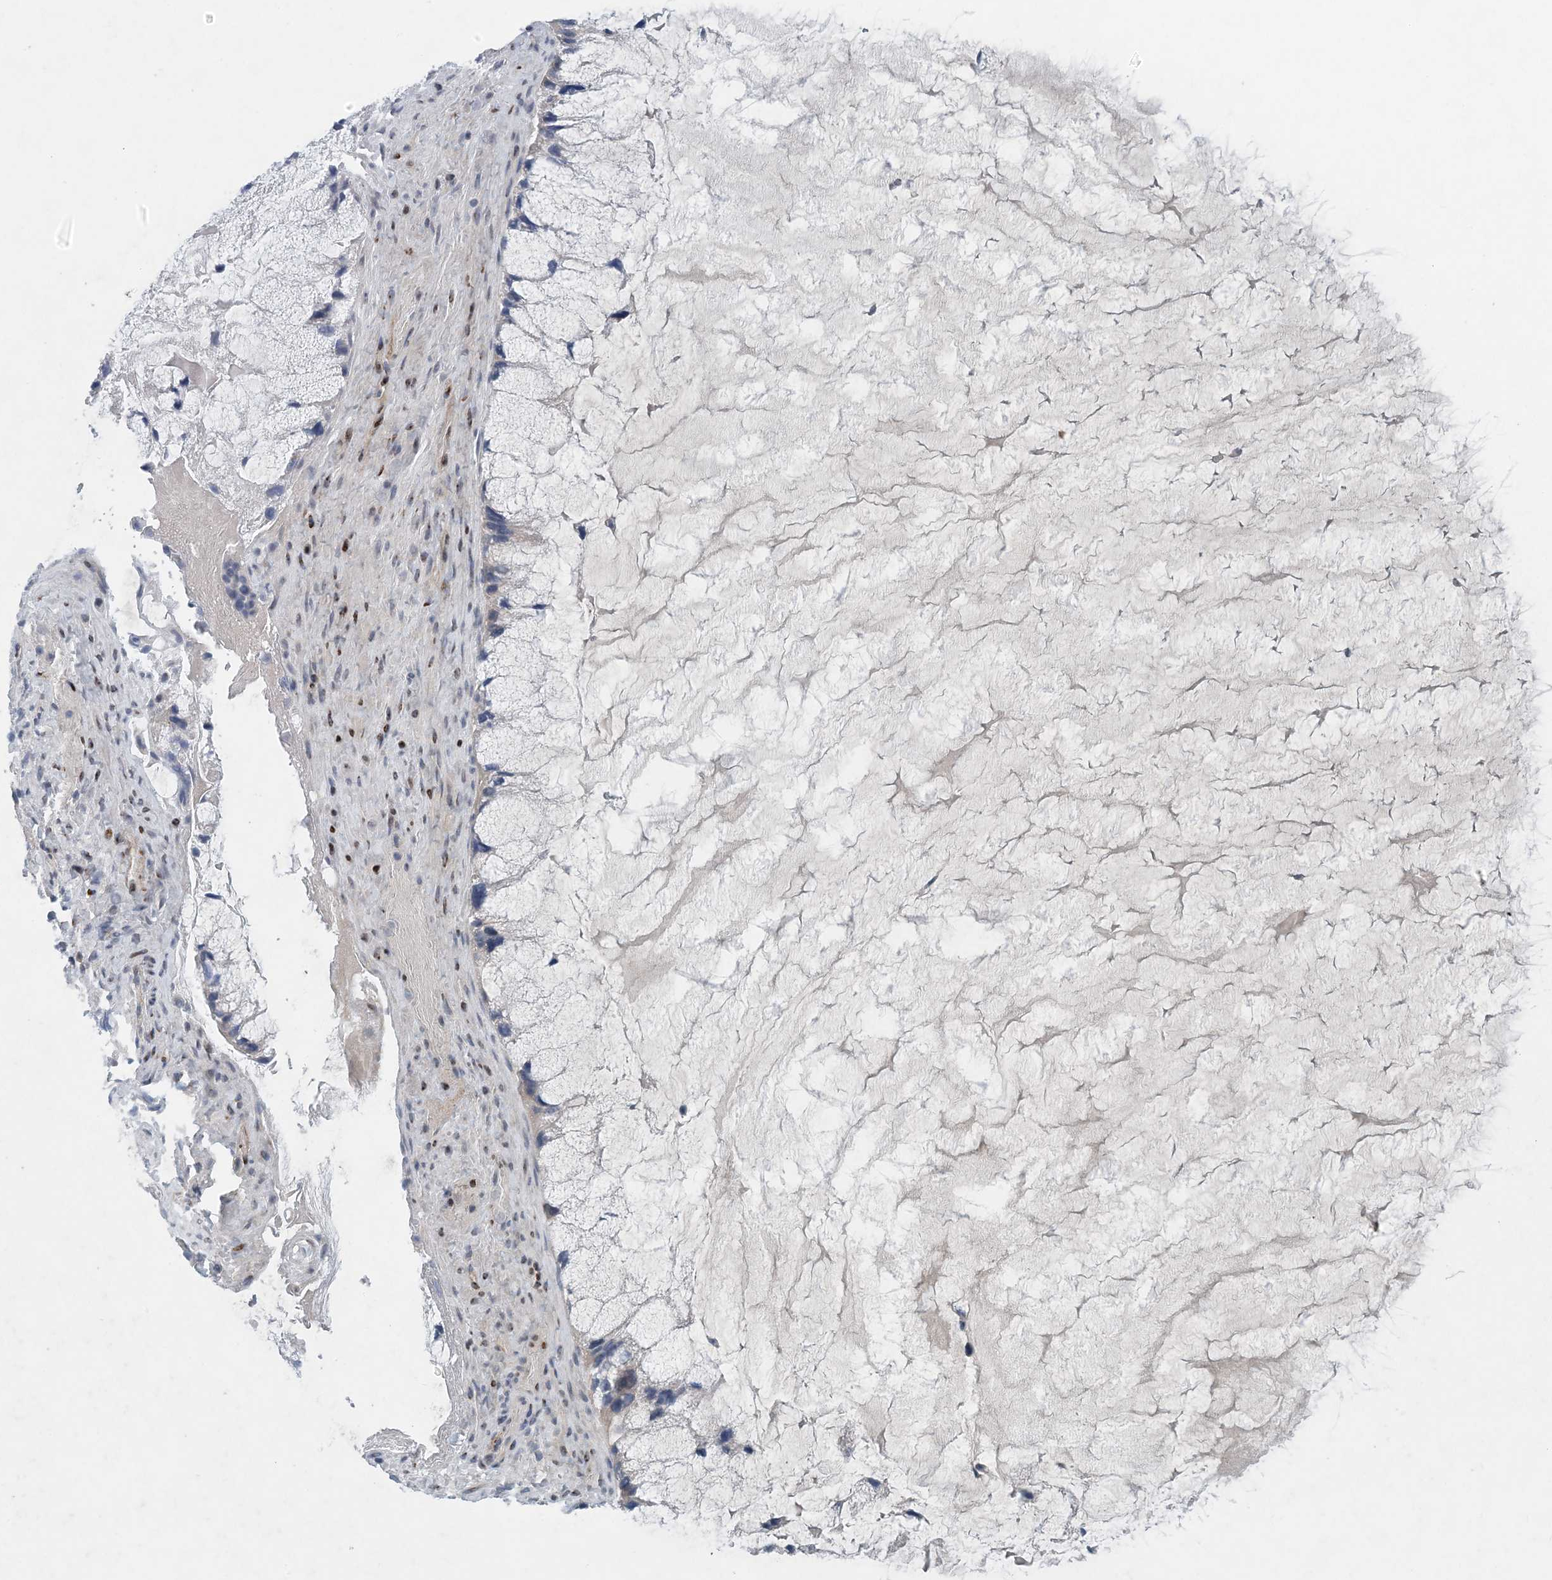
{"staining": {"intensity": "weak", "quantity": "<25%", "location": "cytoplasmic/membranous"}, "tissue": "ovarian cancer", "cell_type": "Tumor cells", "image_type": "cancer", "snomed": [{"axis": "morphology", "description": "Cystadenocarcinoma, mucinous, NOS"}, {"axis": "topography", "description": "Ovary"}], "caption": "This is an immunohistochemistry image of human ovarian cancer. There is no positivity in tumor cells.", "gene": "HIKESHI", "patient": {"sex": "female", "age": 37}}